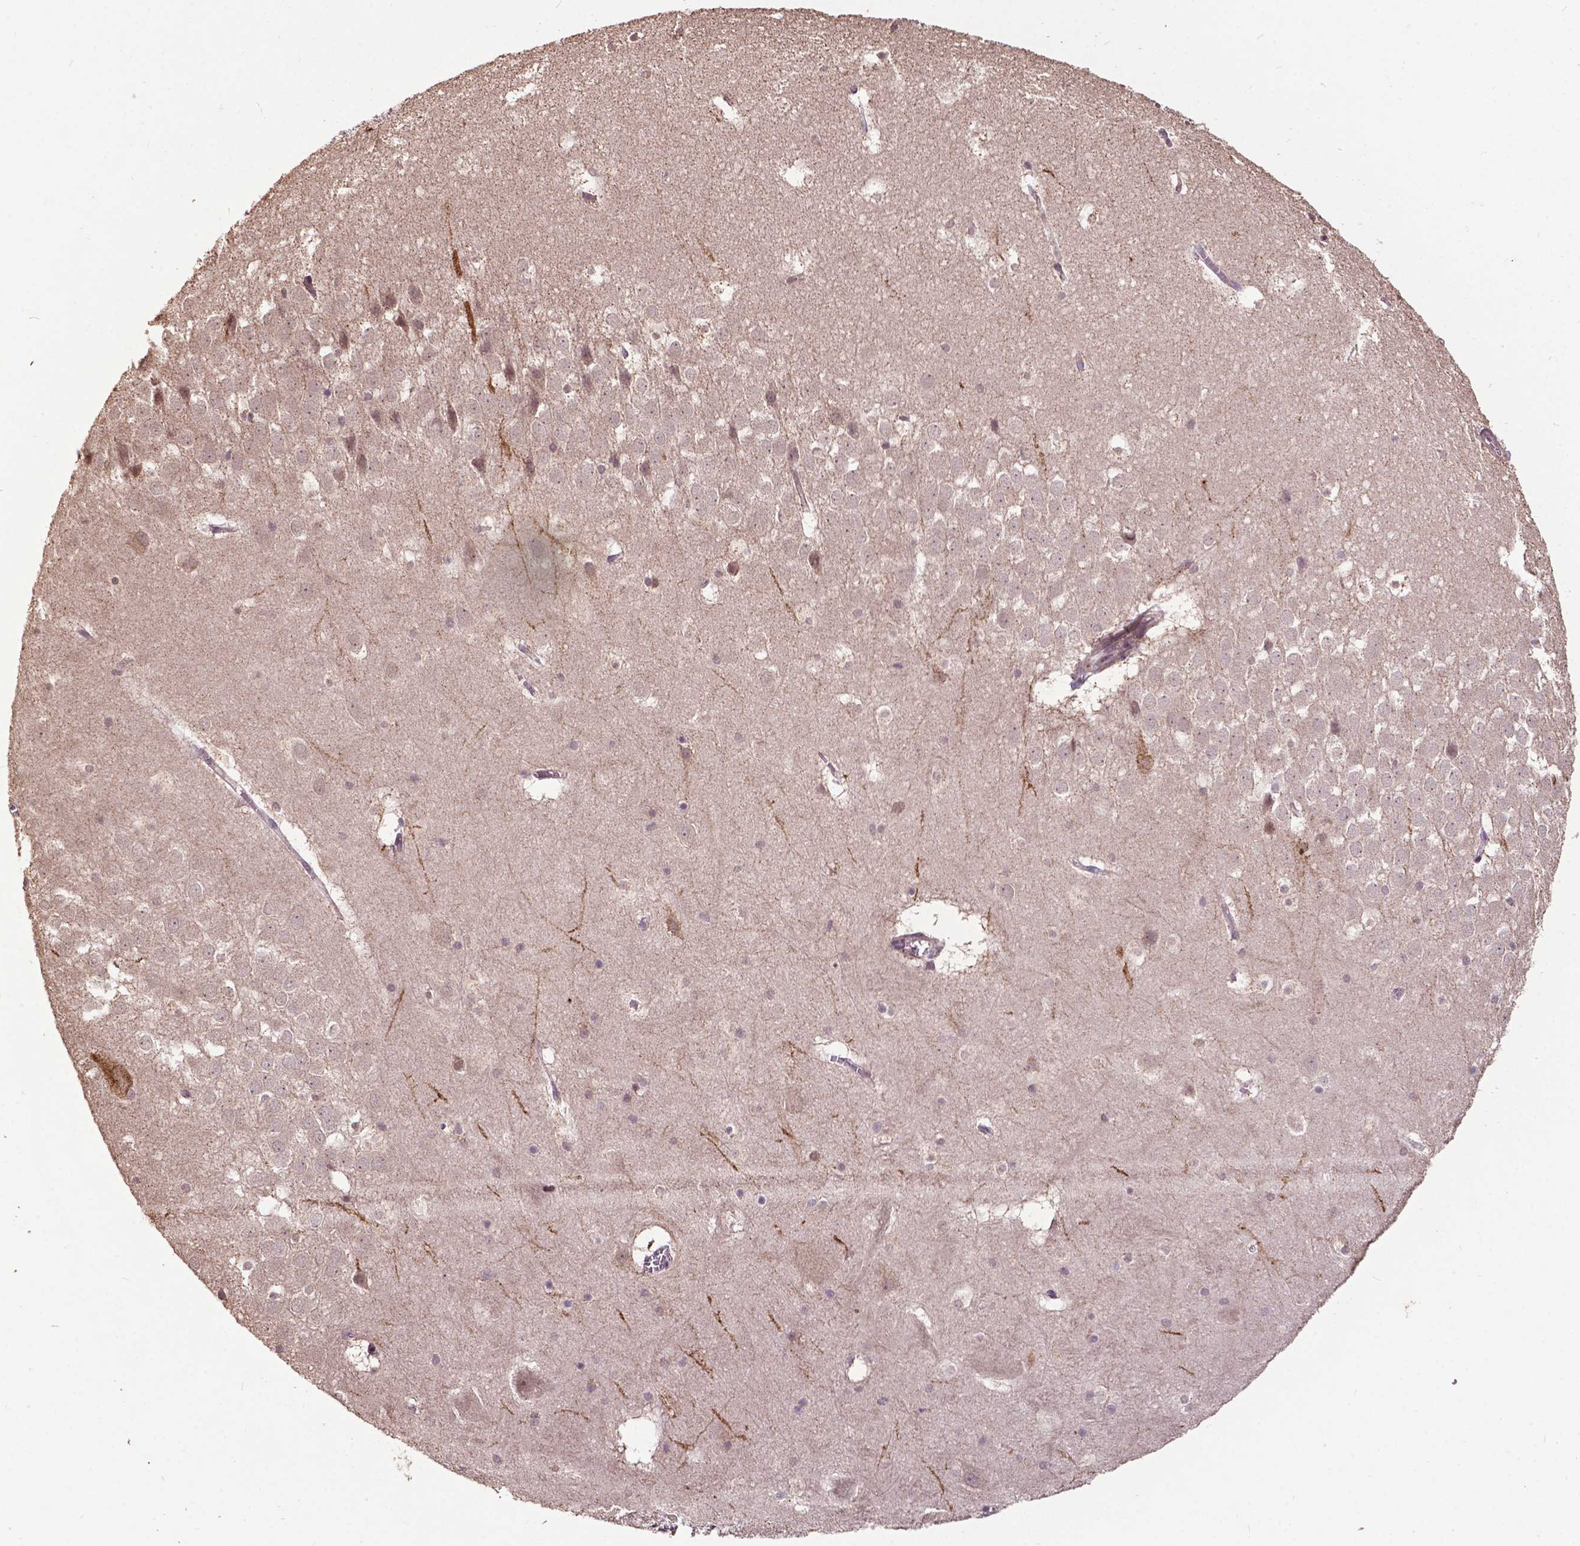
{"staining": {"intensity": "negative", "quantity": "none", "location": "none"}, "tissue": "hippocampus", "cell_type": "Glial cells", "image_type": "normal", "snomed": [{"axis": "morphology", "description": "Normal tissue, NOS"}, {"axis": "topography", "description": "Hippocampus"}], "caption": "IHC histopathology image of unremarkable hippocampus: hippocampus stained with DAB (3,3'-diaminobenzidine) demonstrates no significant protein staining in glial cells. Nuclei are stained in blue.", "gene": "GLRA2", "patient": {"sex": "male", "age": 45}}